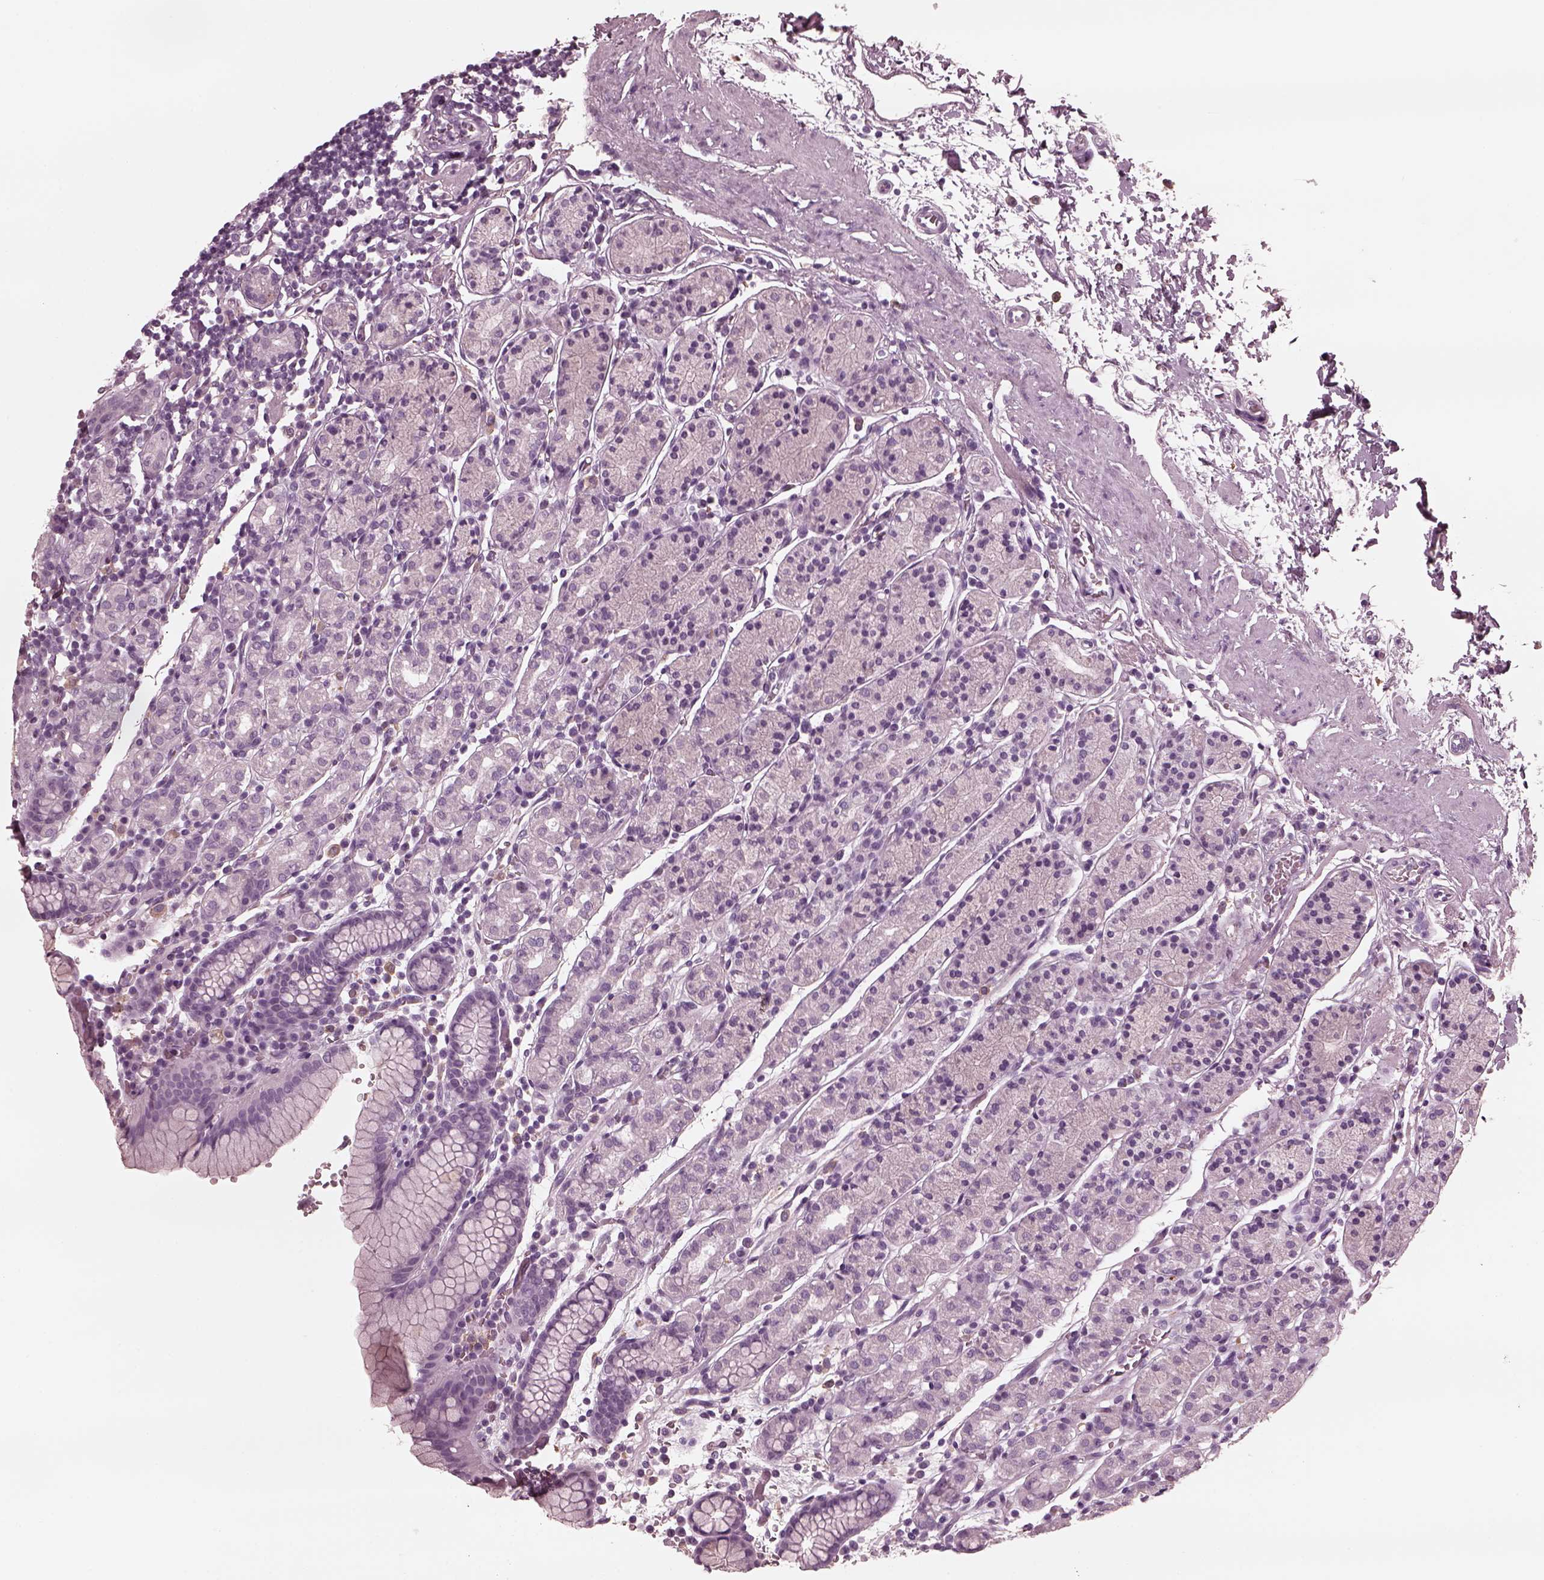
{"staining": {"intensity": "negative", "quantity": "none", "location": "none"}, "tissue": "stomach", "cell_type": "Glandular cells", "image_type": "normal", "snomed": [{"axis": "morphology", "description": "Normal tissue, NOS"}, {"axis": "topography", "description": "Stomach, upper"}, {"axis": "topography", "description": "Stomach"}], "caption": "DAB (3,3'-diaminobenzidine) immunohistochemical staining of benign stomach displays no significant positivity in glandular cells. Brightfield microscopy of immunohistochemistry (IHC) stained with DAB (3,3'-diaminobenzidine) (brown) and hematoxylin (blue), captured at high magnification.", "gene": "CGA", "patient": {"sex": "male", "age": 62}}